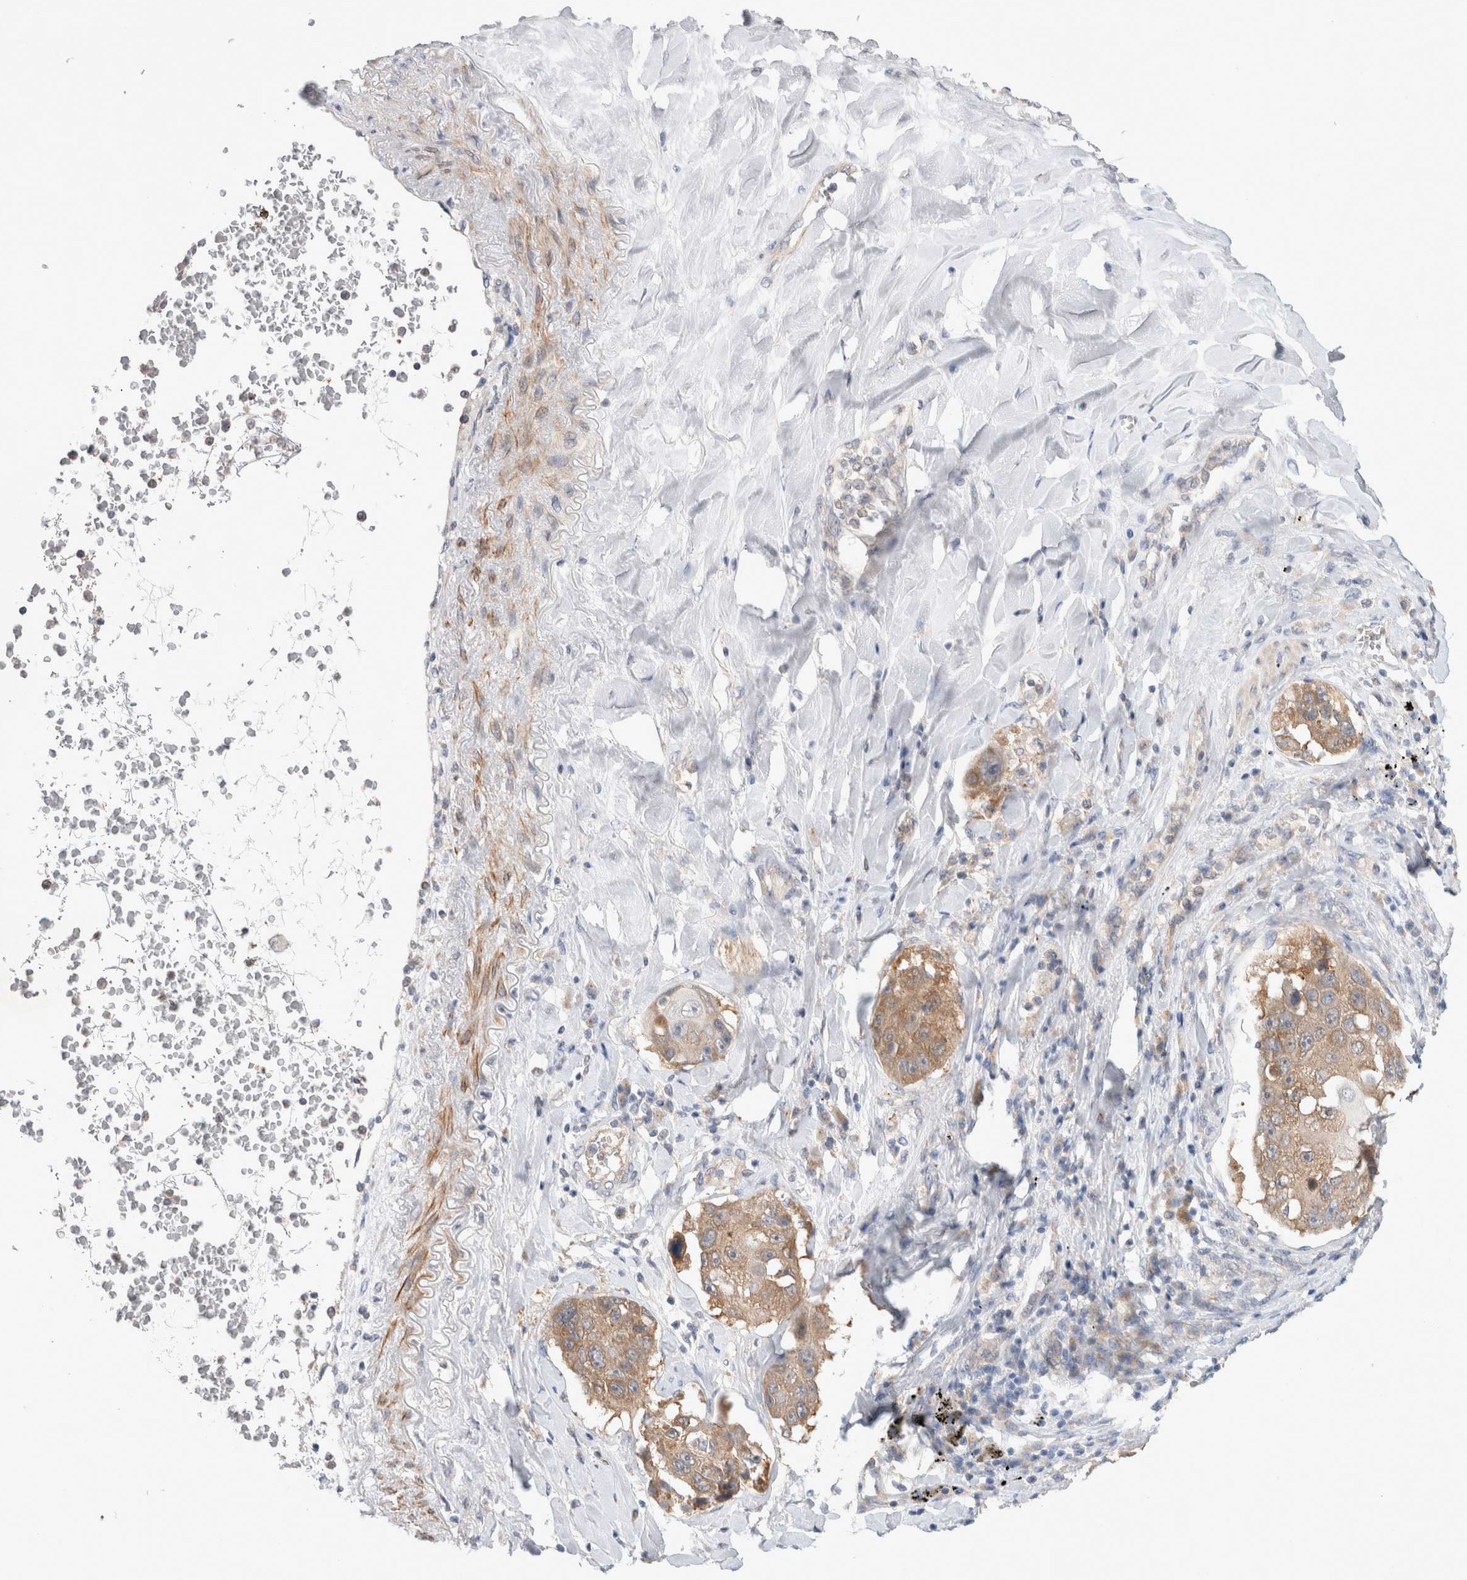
{"staining": {"intensity": "moderate", "quantity": ">75%", "location": "cytoplasmic/membranous"}, "tissue": "lung cancer", "cell_type": "Tumor cells", "image_type": "cancer", "snomed": [{"axis": "morphology", "description": "Squamous cell carcinoma, NOS"}, {"axis": "topography", "description": "Lung"}], "caption": "DAB immunohistochemical staining of human lung cancer reveals moderate cytoplasmic/membranous protein expression in about >75% of tumor cells. (Brightfield microscopy of DAB IHC at high magnification).", "gene": "IFT74", "patient": {"sex": "male", "age": 61}}